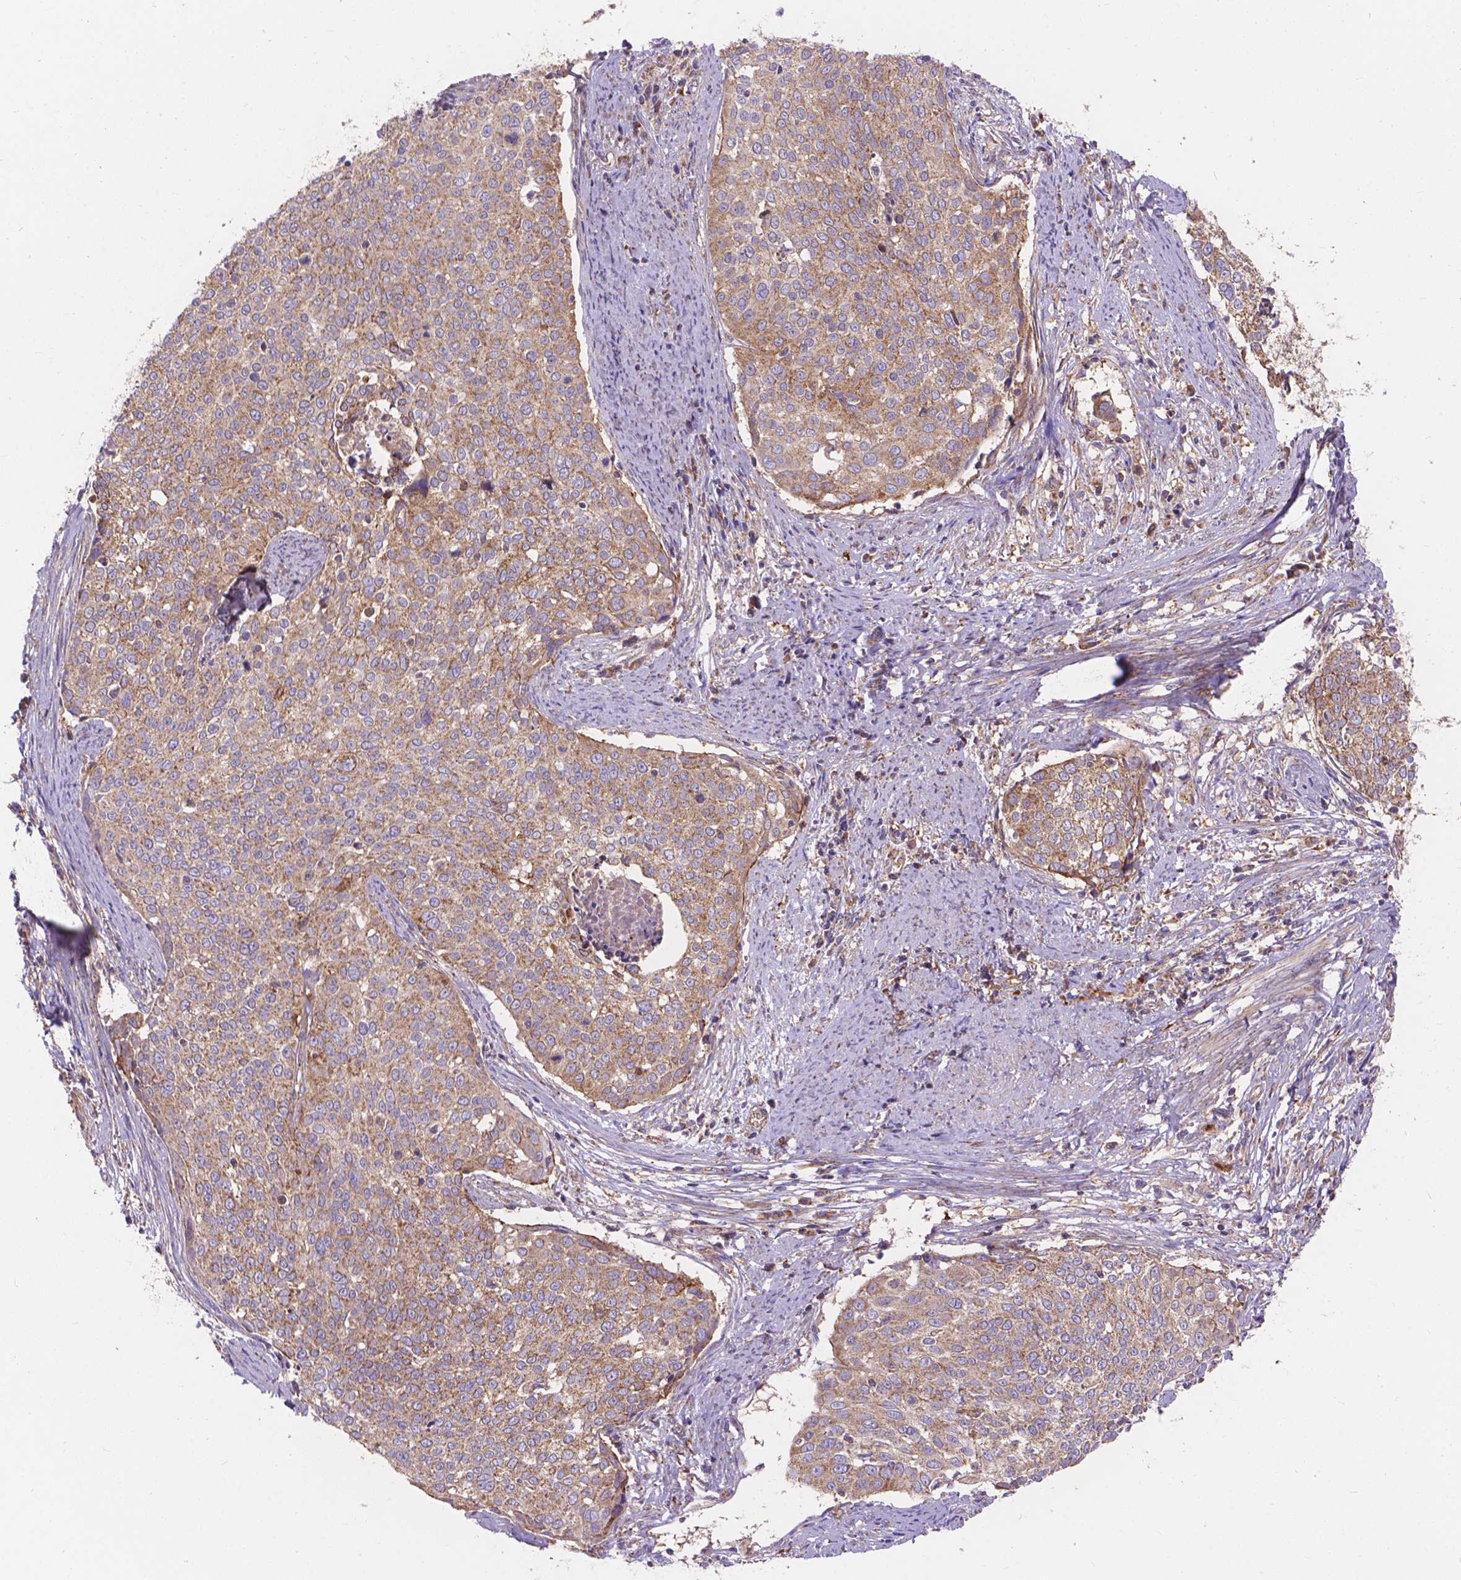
{"staining": {"intensity": "moderate", "quantity": "25%-75%", "location": "cytoplasmic/membranous"}, "tissue": "cervical cancer", "cell_type": "Tumor cells", "image_type": "cancer", "snomed": [{"axis": "morphology", "description": "Squamous cell carcinoma, NOS"}, {"axis": "topography", "description": "Cervix"}], "caption": "Protein analysis of cervical squamous cell carcinoma tissue shows moderate cytoplasmic/membranous staining in approximately 25%-75% of tumor cells. (DAB (3,3'-diaminobenzidine) = brown stain, brightfield microscopy at high magnification).", "gene": "AK3", "patient": {"sex": "female", "age": 39}}